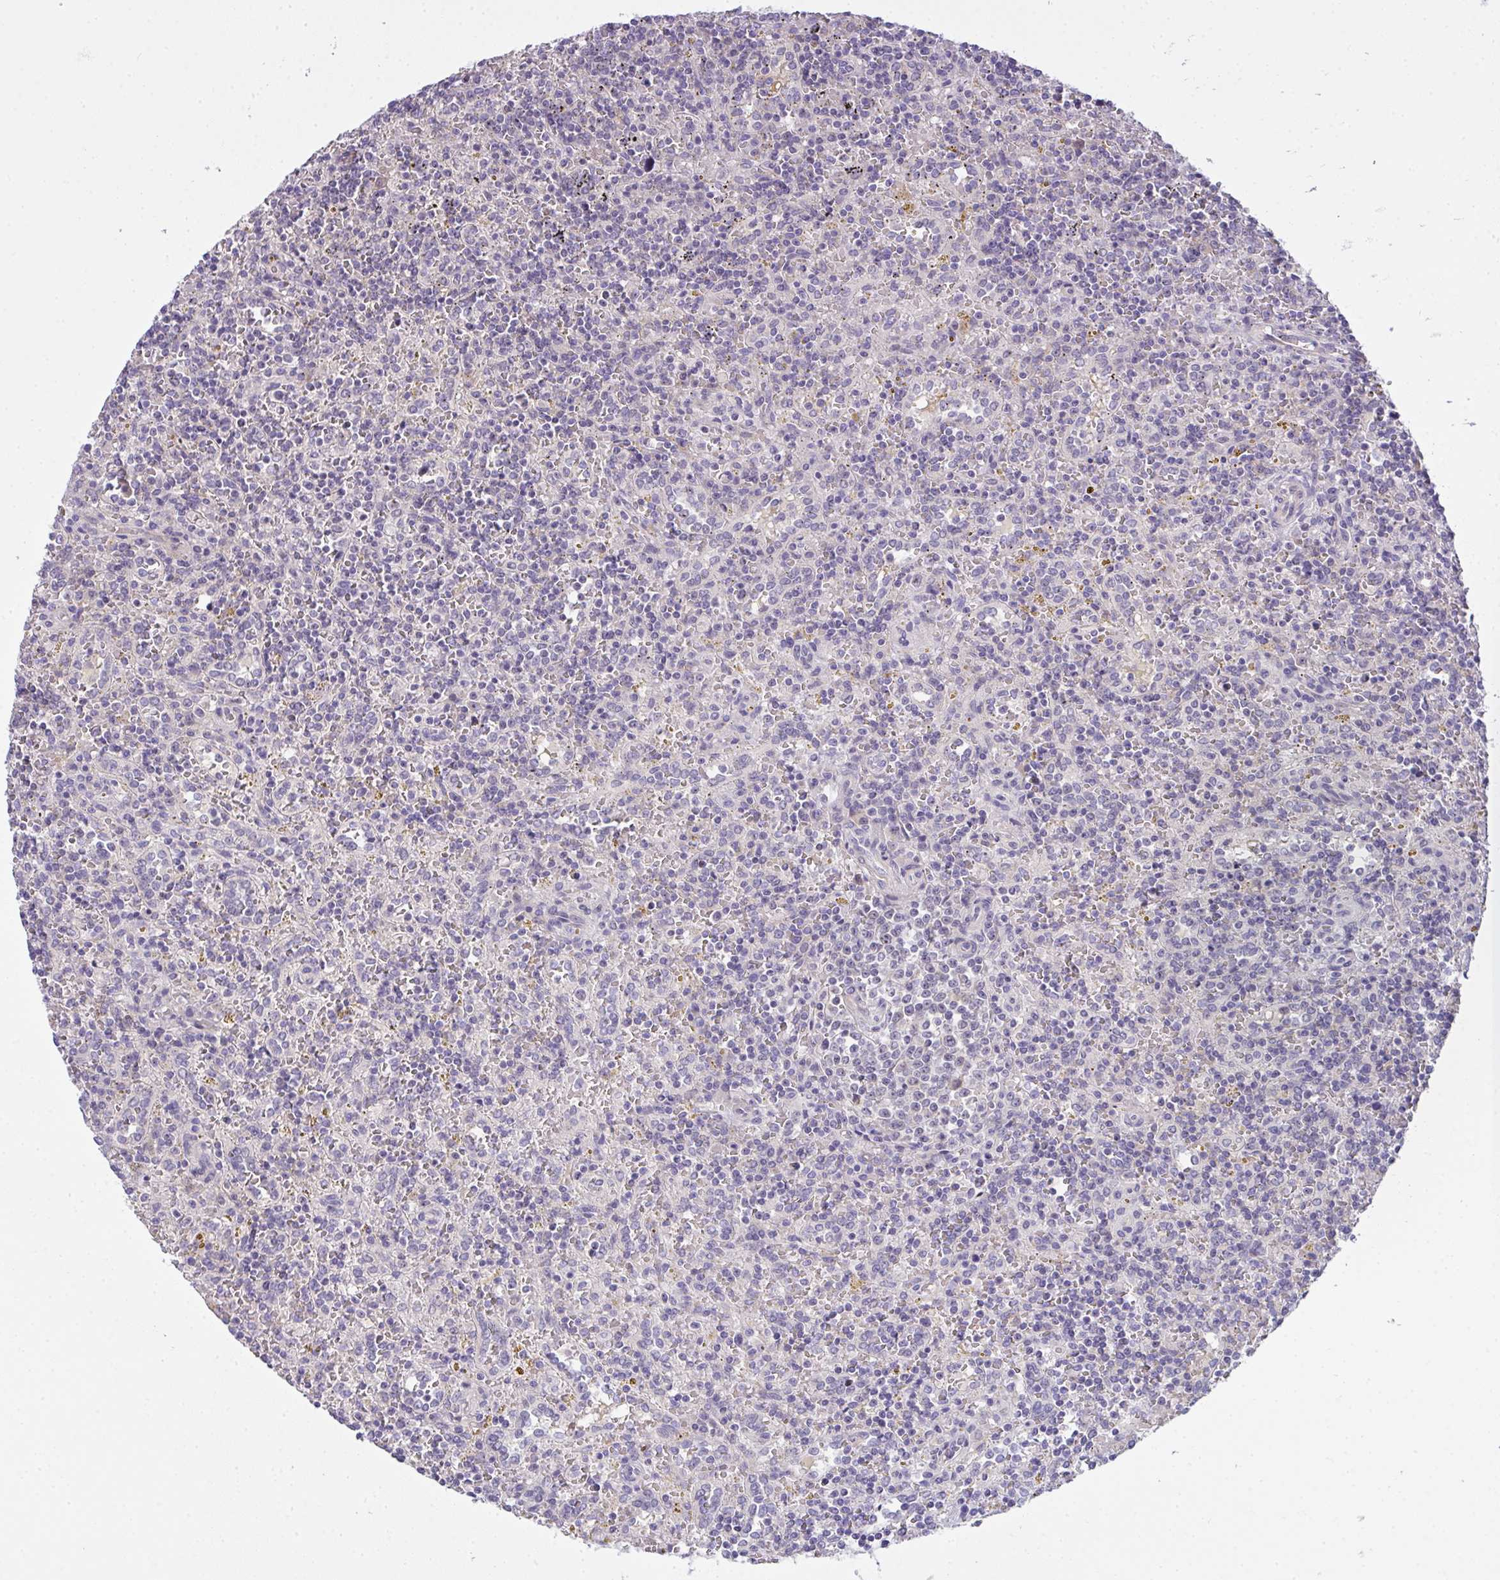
{"staining": {"intensity": "negative", "quantity": "none", "location": "none"}, "tissue": "lymphoma", "cell_type": "Tumor cells", "image_type": "cancer", "snomed": [{"axis": "morphology", "description": "Malignant lymphoma, non-Hodgkin's type, Low grade"}, {"axis": "topography", "description": "Spleen"}], "caption": "Histopathology image shows no protein positivity in tumor cells of lymphoma tissue. (DAB (3,3'-diaminobenzidine) immunohistochemistry with hematoxylin counter stain).", "gene": "NT5C1A", "patient": {"sex": "male", "age": 67}}